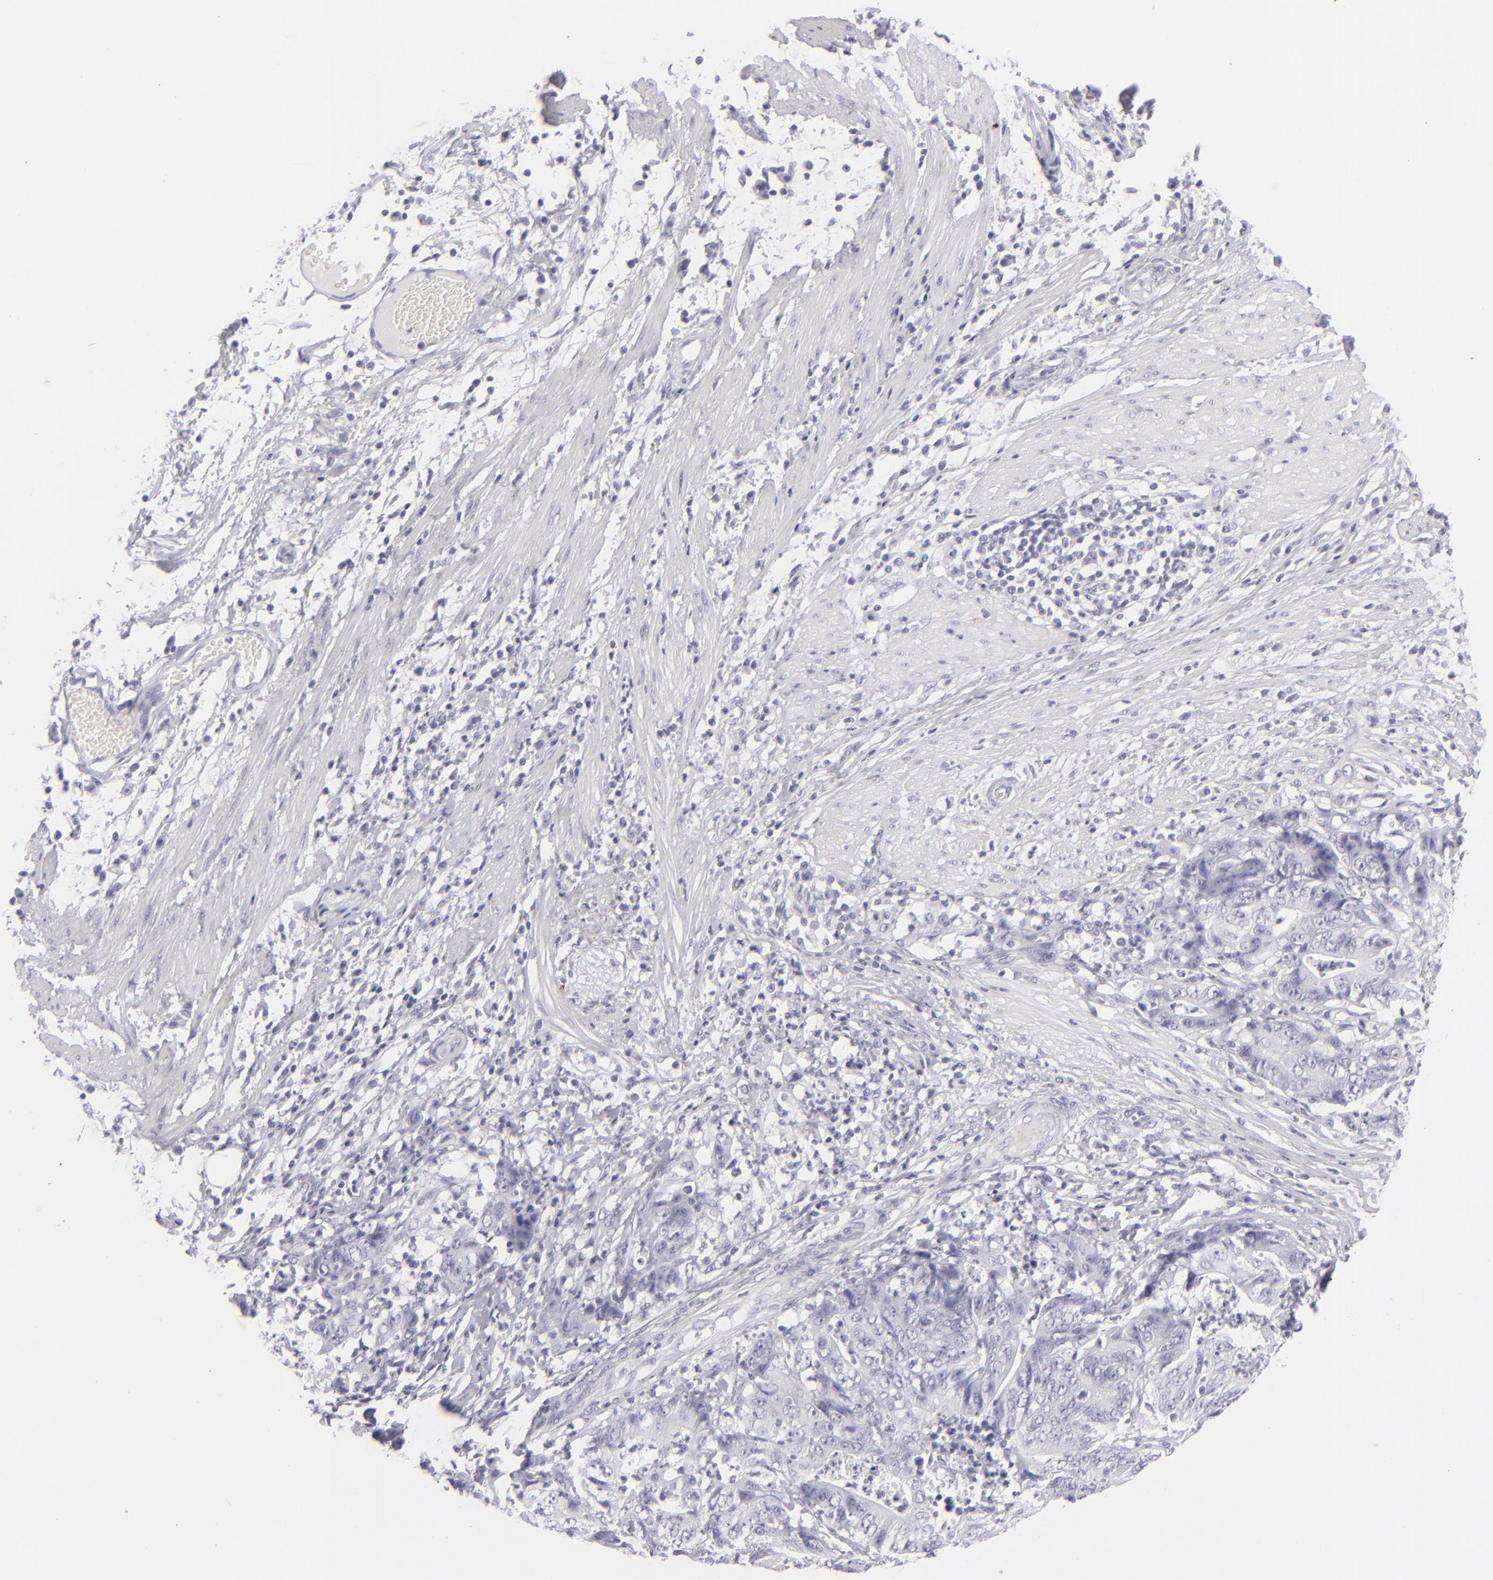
{"staining": {"intensity": "negative", "quantity": "none", "location": "none"}, "tissue": "stomach cancer", "cell_type": "Tumor cells", "image_type": "cancer", "snomed": [{"axis": "morphology", "description": "Adenocarcinoma, NOS"}, {"axis": "topography", "description": "Stomach, lower"}], "caption": "This is a photomicrograph of IHC staining of stomach cancer, which shows no expression in tumor cells. (DAB immunohistochemistry visualized using brightfield microscopy, high magnification).", "gene": "KRT1", "patient": {"sex": "female", "age": 86}}